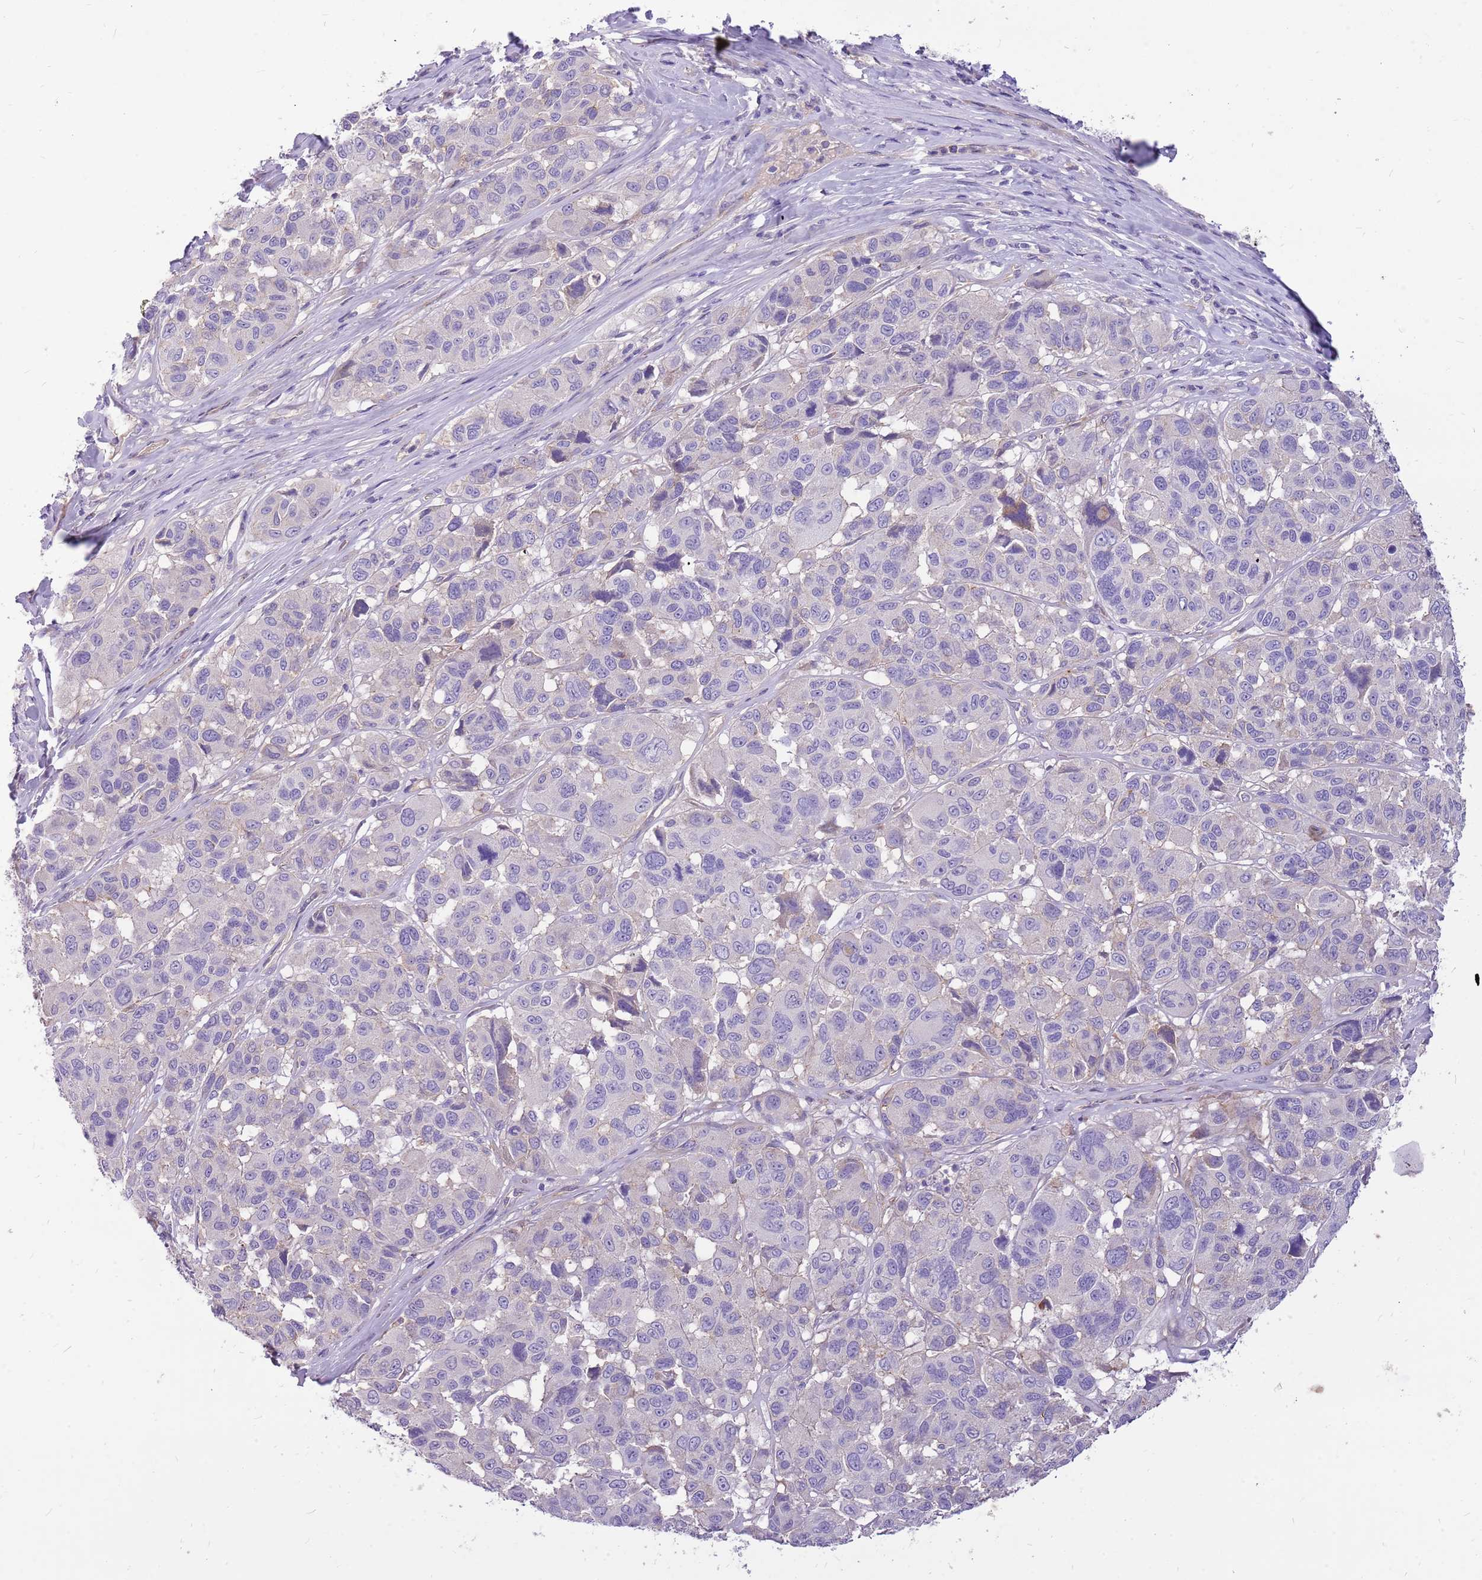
{"staining": {"intensity": "negative", "quantity": "none", "location": "none"}, "tissue": "melanoma", "cell_type": "Tumor cells", "image_type": "cancer", "snomed": [{"axis": "morphology", "description": "Malignant melanoma, NOS"}, {"axis": "topography", "description": "Skin"}], "caption": "The histopathology image displays no staining of tumor cells in malignant melanoma.", "gene": "NTN4", "patient": {"sex": "female", "age": 66}}